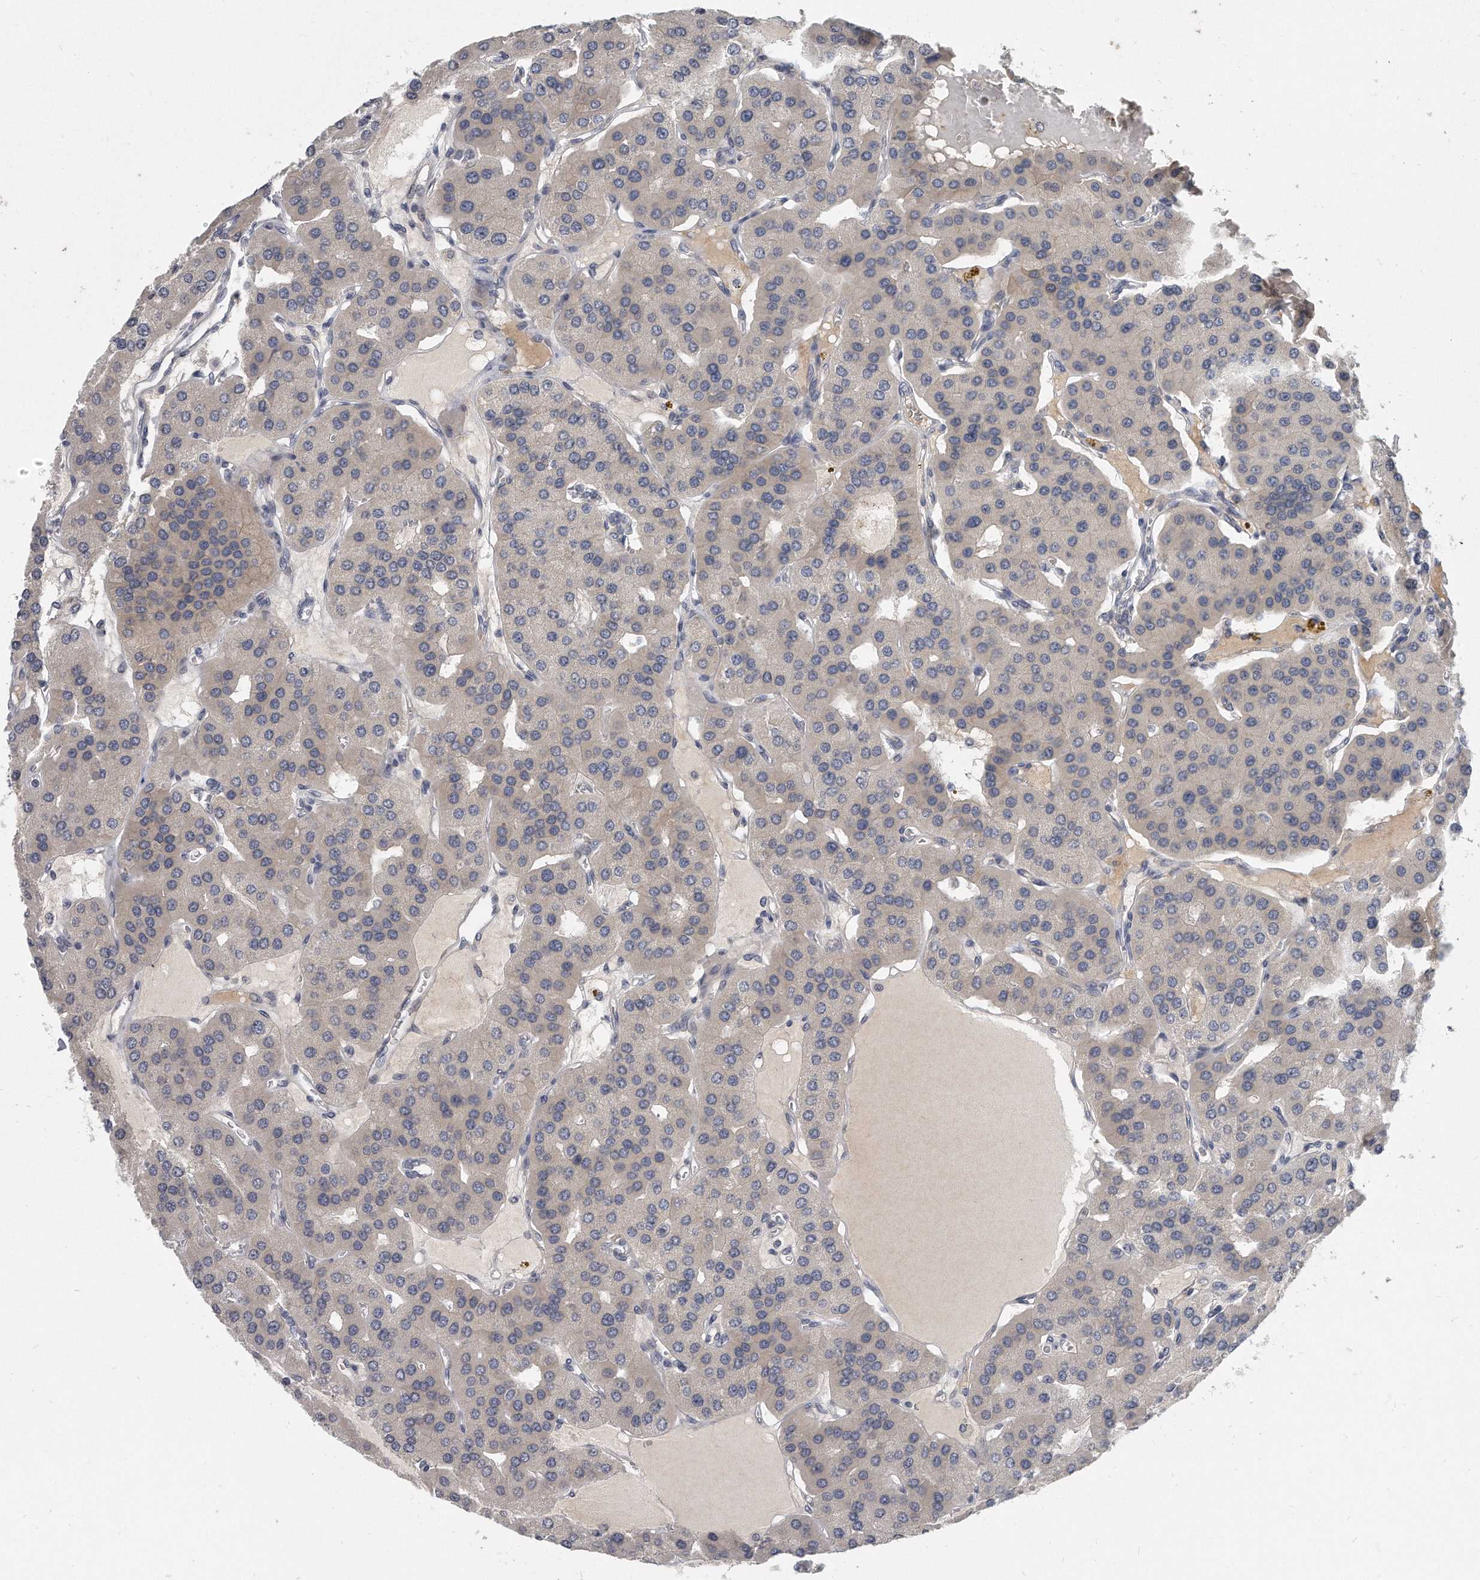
{"staining": {"intensity": "weak", "quantity": "25%-75%", "location": "cytoplasmic/membranous"}, "tissue": "parathyroid gland", "cell_type": "Glandular cells", "image_type": "normal", "snomed": [{"axis": "morphology", "description": "Normal tissue, NOS"}, {"axis": "morphology", "description": "Adenoma, NOS"}, {"axis": "topography", "description": "Parathyroid gland"}], "caption": "Parathyroid gland stained with DAB (3,3'-diaminobenzidine) IHC shows low levels of weak cytoplasmic/membranous positivity in approximately 25%-75% of glandular cells. The staining was performed using DAB (3,3'-diaminobenzidine), with brown indicating positive protein expression. Nuclei are stained blue with hematoxylin.", "gene": "PLEKHA6", "patient": {"sex": "female", "age": 86}}